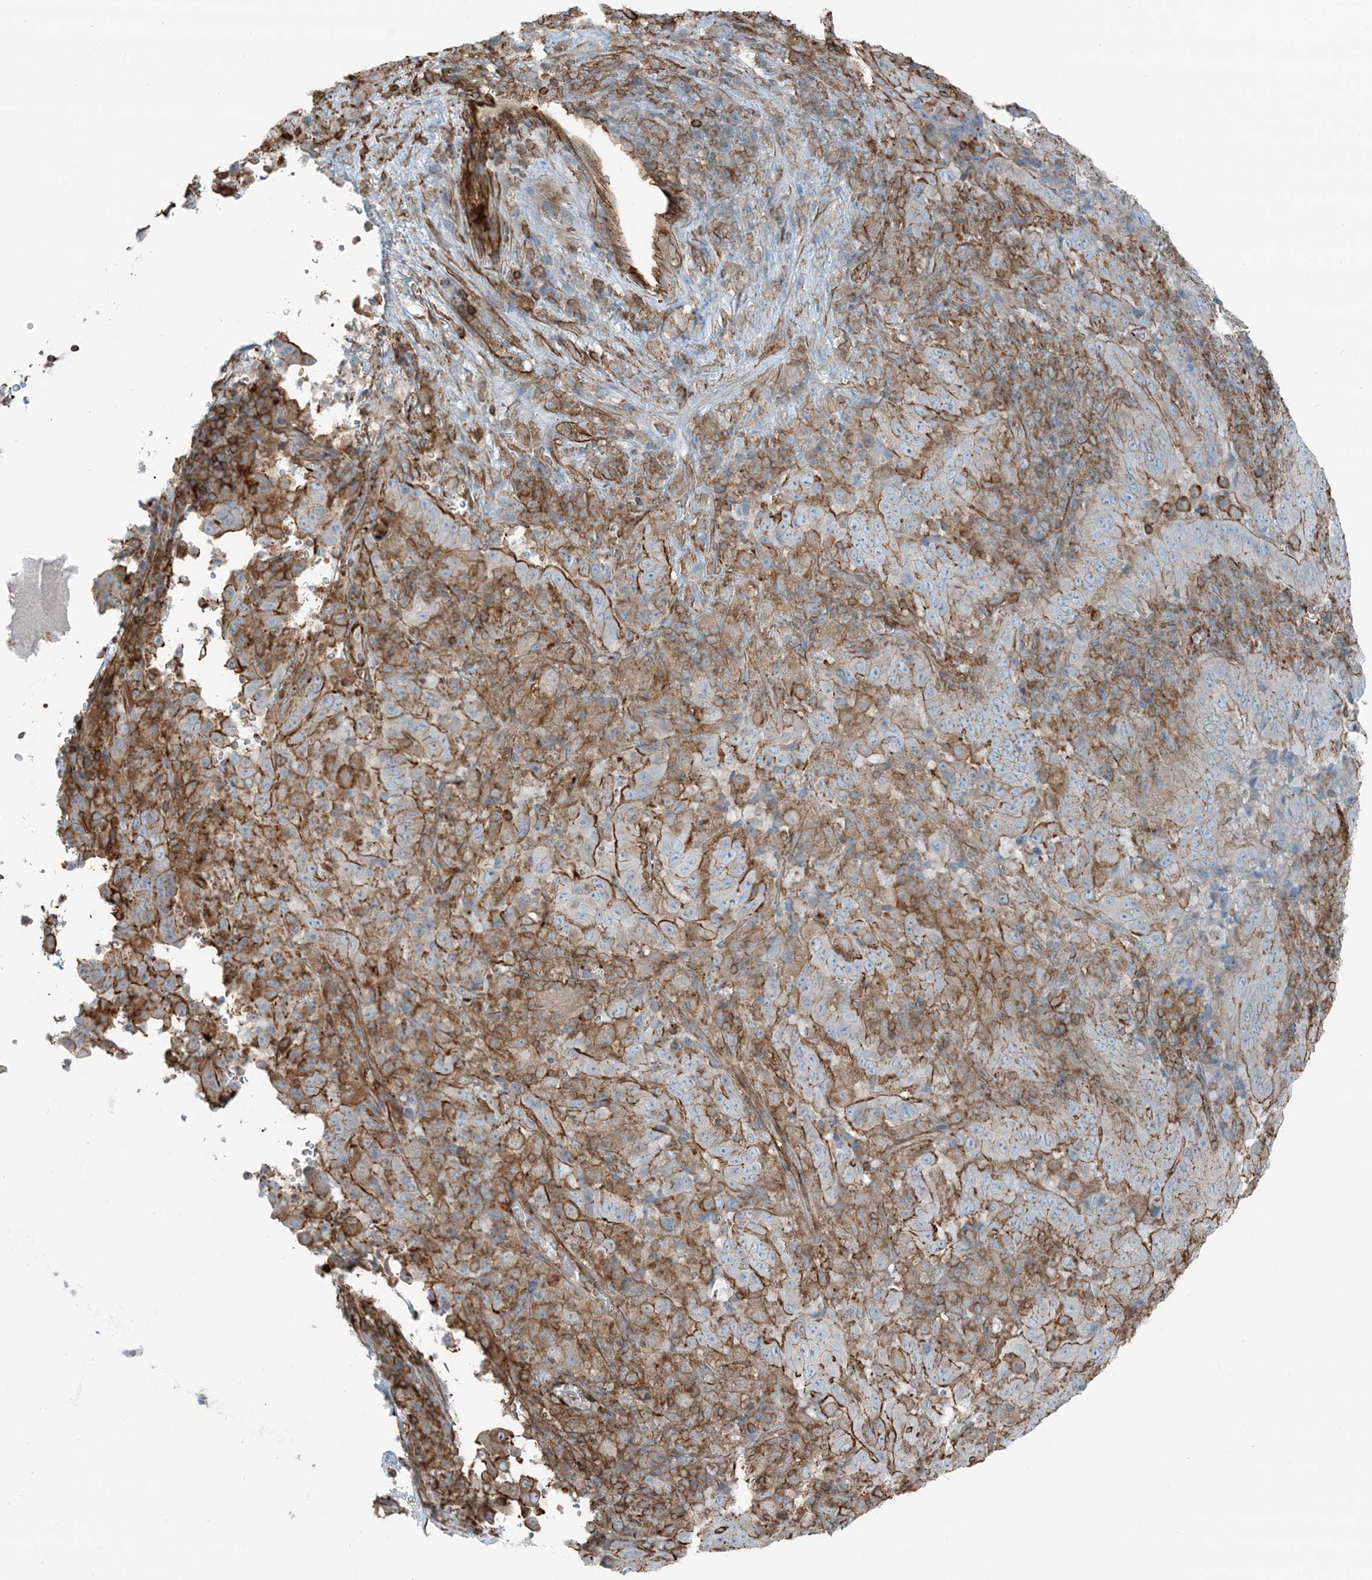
{"staining": {"intensity": "strong", "quantity": "25%-75%", "location": "cytoplasmic/membranous"}, "tissue": "pancreatic cancer", "cell_type": "Tumor cells", "image_type": "cancer", "snomed": [{"axis": "morphology", "description": "Adenocarcinoma, NOS"}, {"axis": "topography", "description": "Pancreas"}], "caption": "DAB (3,3'-diaminobenzidine) immunohistochemical staining of pancreatic cancer displays strong cytoplasmic/membranous protein staining in approximately 25%-75% of tumor cells.", "gene": "APOBEC3C", "patient": {"sex": "male", "age": 63}}